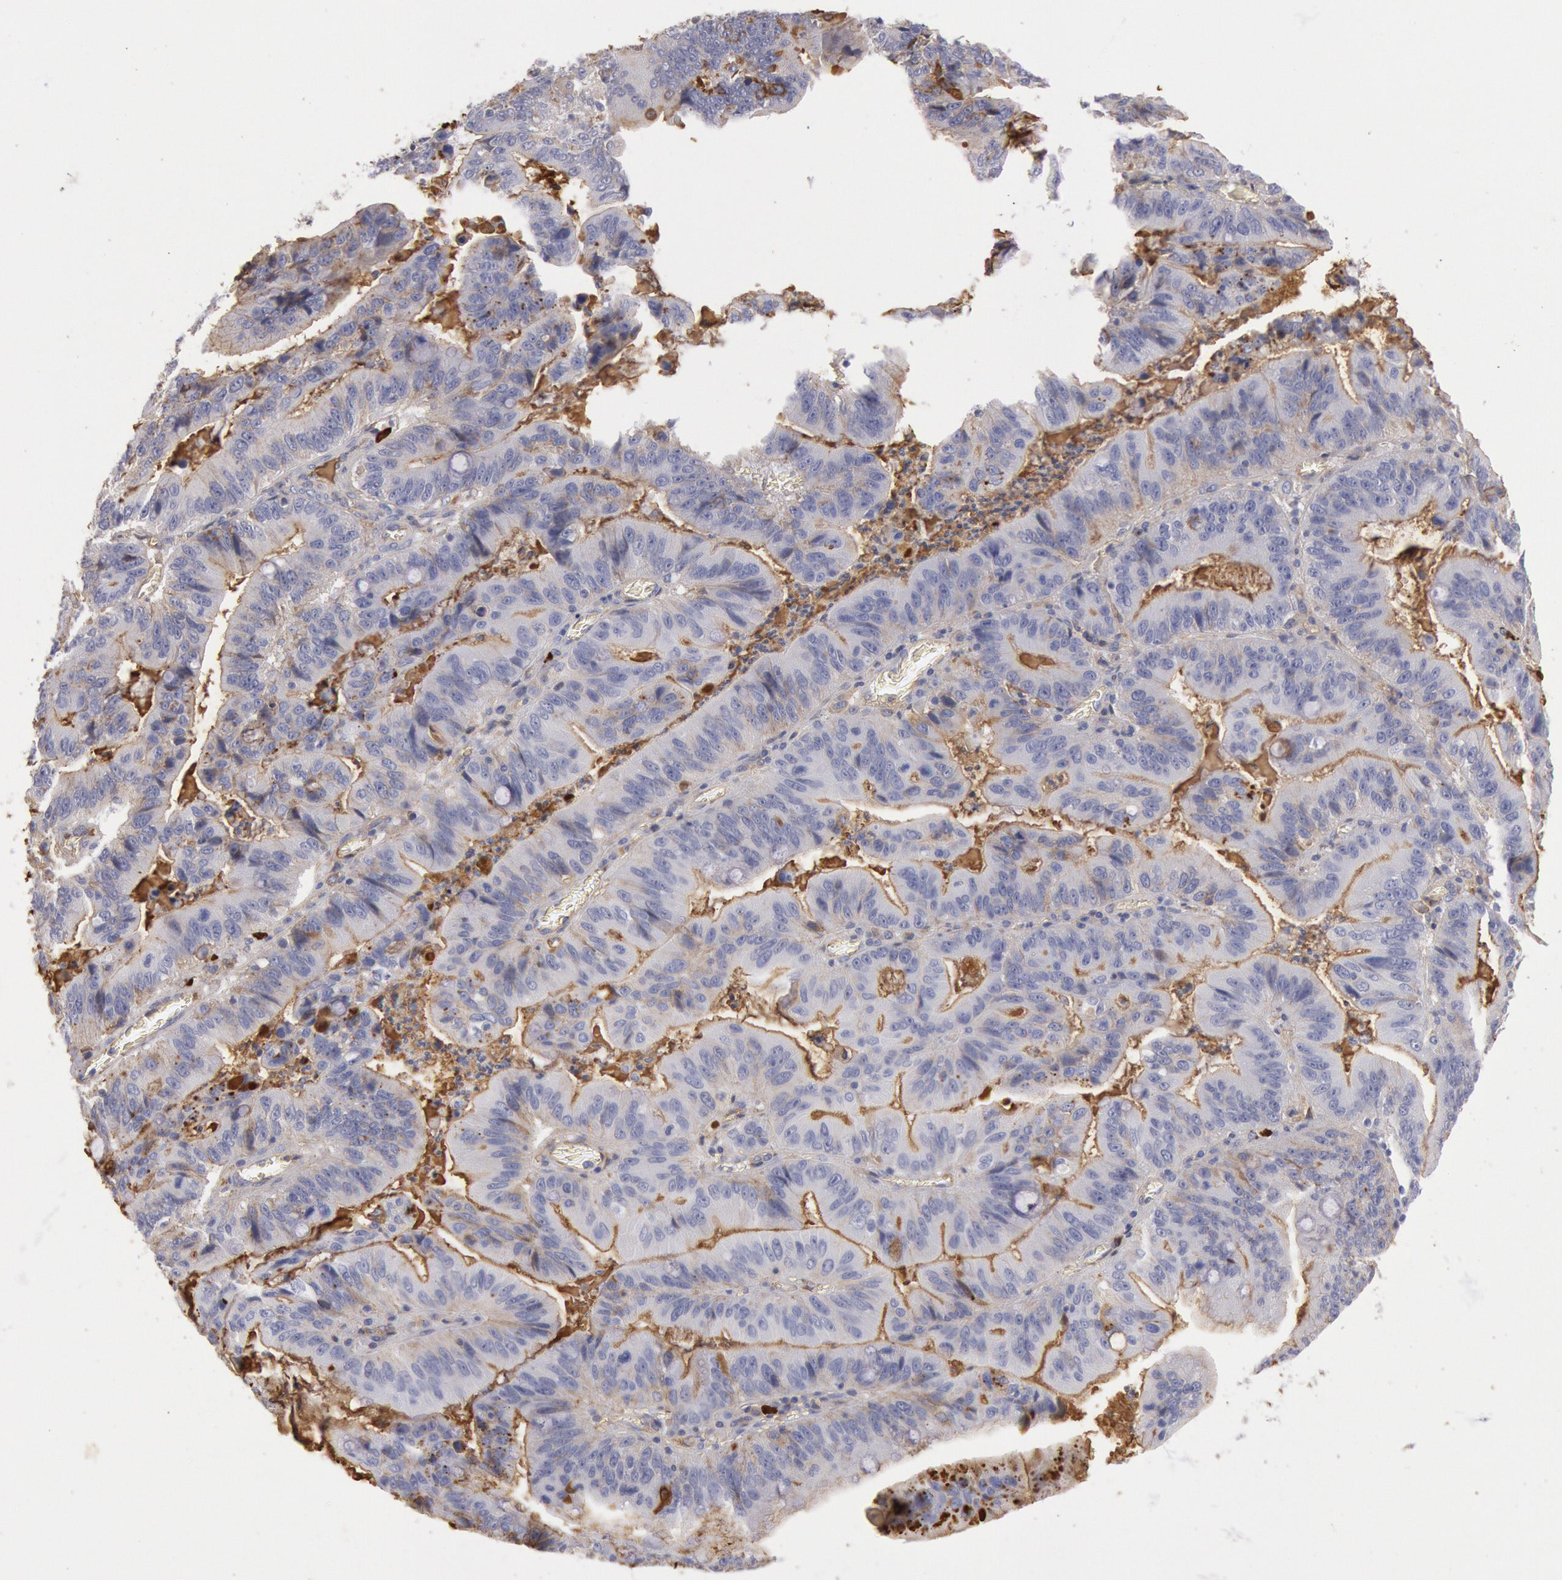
{"staining": {"intensity": "negative", "quantity": "none", "location": "none"}, "tissue": "stomach cancer", "cell_type": "Tumor cells", "image_type": "cancer", "snomed": [{"axis": "morphology", "description": "Adenocarcinoma, NOS"}, {"axis": "topography", "description": "Stomach, upper"}], "caption": "A micrograph of human stomach cancer (adenocarcinoma) is negative for staining in tumor cells. (DAB (3,3'-diaminobenzidine) IHC, high magnification).", "gene": "IGHA1", "patient": {"sex": "male", "age": 63}}